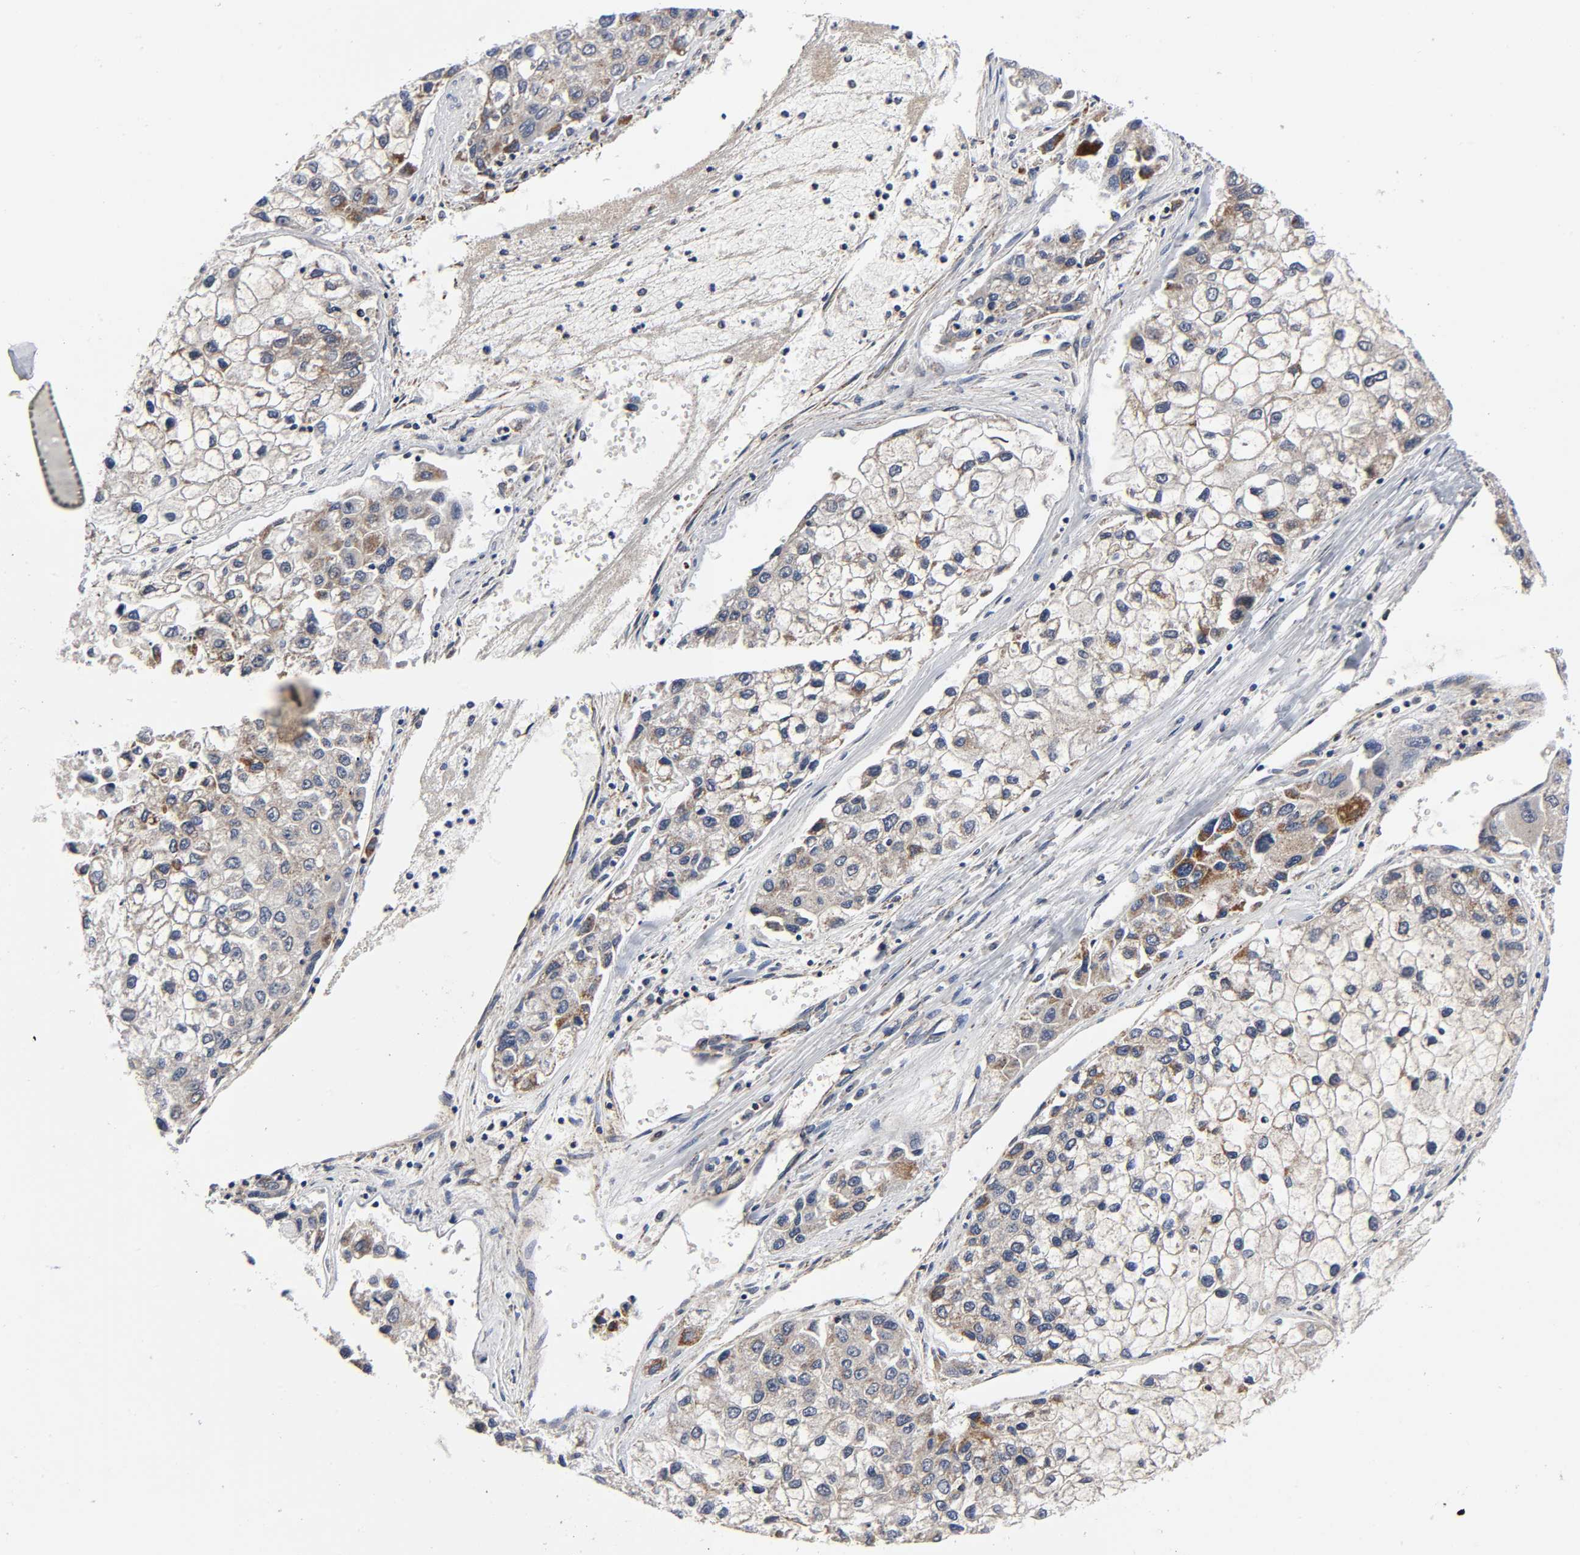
{"staining": {"intensity": "moderate", "quantity": "25%-75%", "location": "cytoplasmic/membranous"}, "tissue": "liver cancer", "cell_type": "Tumor cells", "image_type": "cancer", "snomed": [{"axis": "morphology", "description": "Carcinoma, Hepatocellular, NOS"}, {"axis": "topography", "description": "Liver"}], "caption": "A histopathology image of human liver cancer stained for a protein demonstrates moderate cytoplasmic/membranous brown staining in tumor cells.", "gene": "AOPEP", "patient": {"sex": "female", "age": 66}}